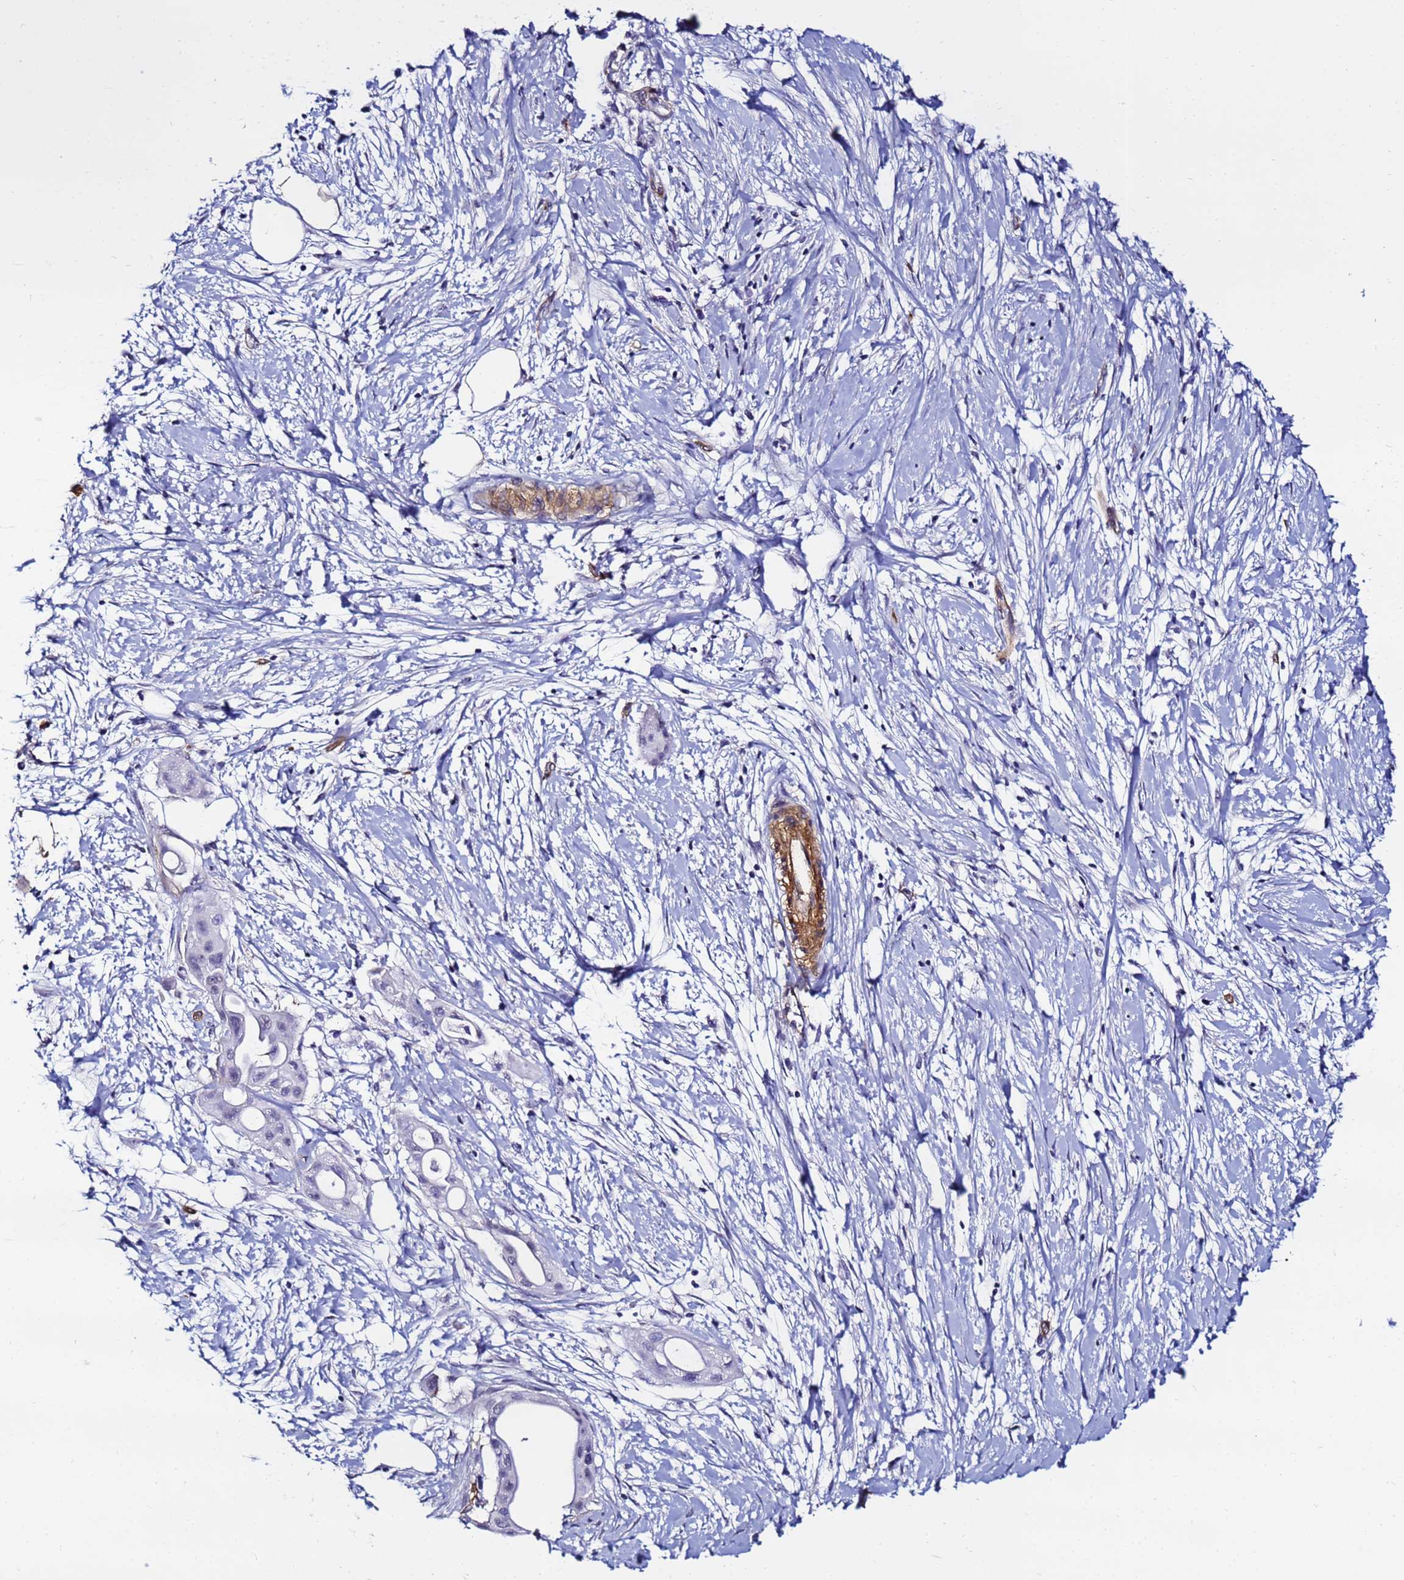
{"staining": {"intensity": "negative", "quantity": "none", "location": "none"}, "tissue": "pancreatic cancer", "cell_type": "Tumor cells", "image_type": "cancer", "snomed": [{"axis": "morphology", "description": "Adenocarcinoma, NOS"}, {"axis": "topography", "description": "Pancreas"}], "caption": "DAB immunohistochemical staining of human pancreatic cancer (adenocarcinoma) demonstrates no significant expression in tumor cells.", "gene": "DEFB104A", "patient": {"sex": "male", "age": 68}}